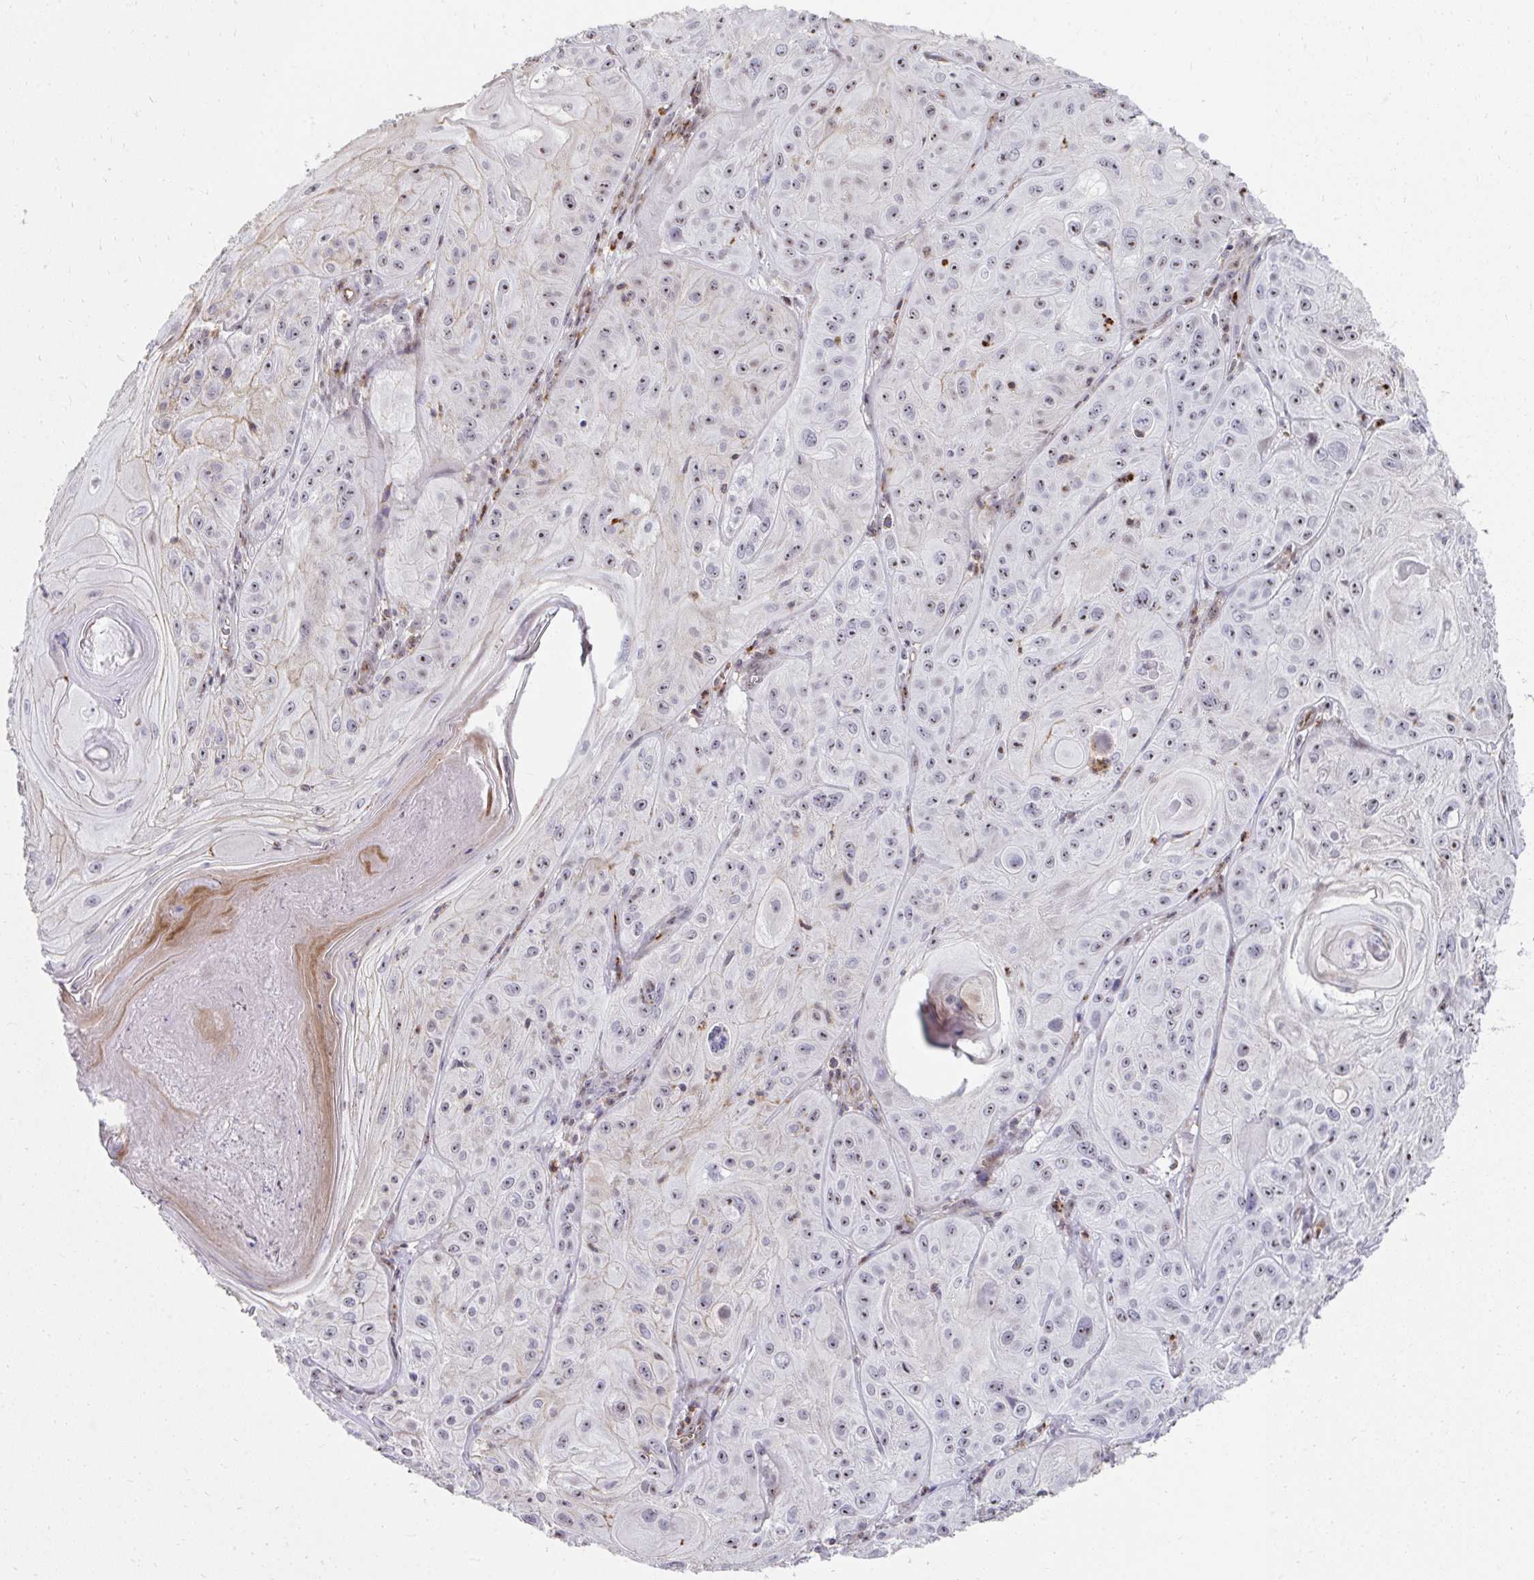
{"staining": {"intensity": "weak", "quantity": "25%-75%", "location": "nuclear"}, "tissue": "skin cancer", "cell_type": "Tumor cells", "image_type": "cancer", "snomed": [{"axis": "morphology", "description": "Squamous cell carcinoma, NOS"}, {"axis": "topography", "description": "Skin"}], "caption": "There is low levels of weak nuclear positivity in tumor cells of skin cancer, as demonstrated by immunohistochemical staining (brown color).", "gene": "FOXN3", "patient": {"sex": "male", "age": 85}}